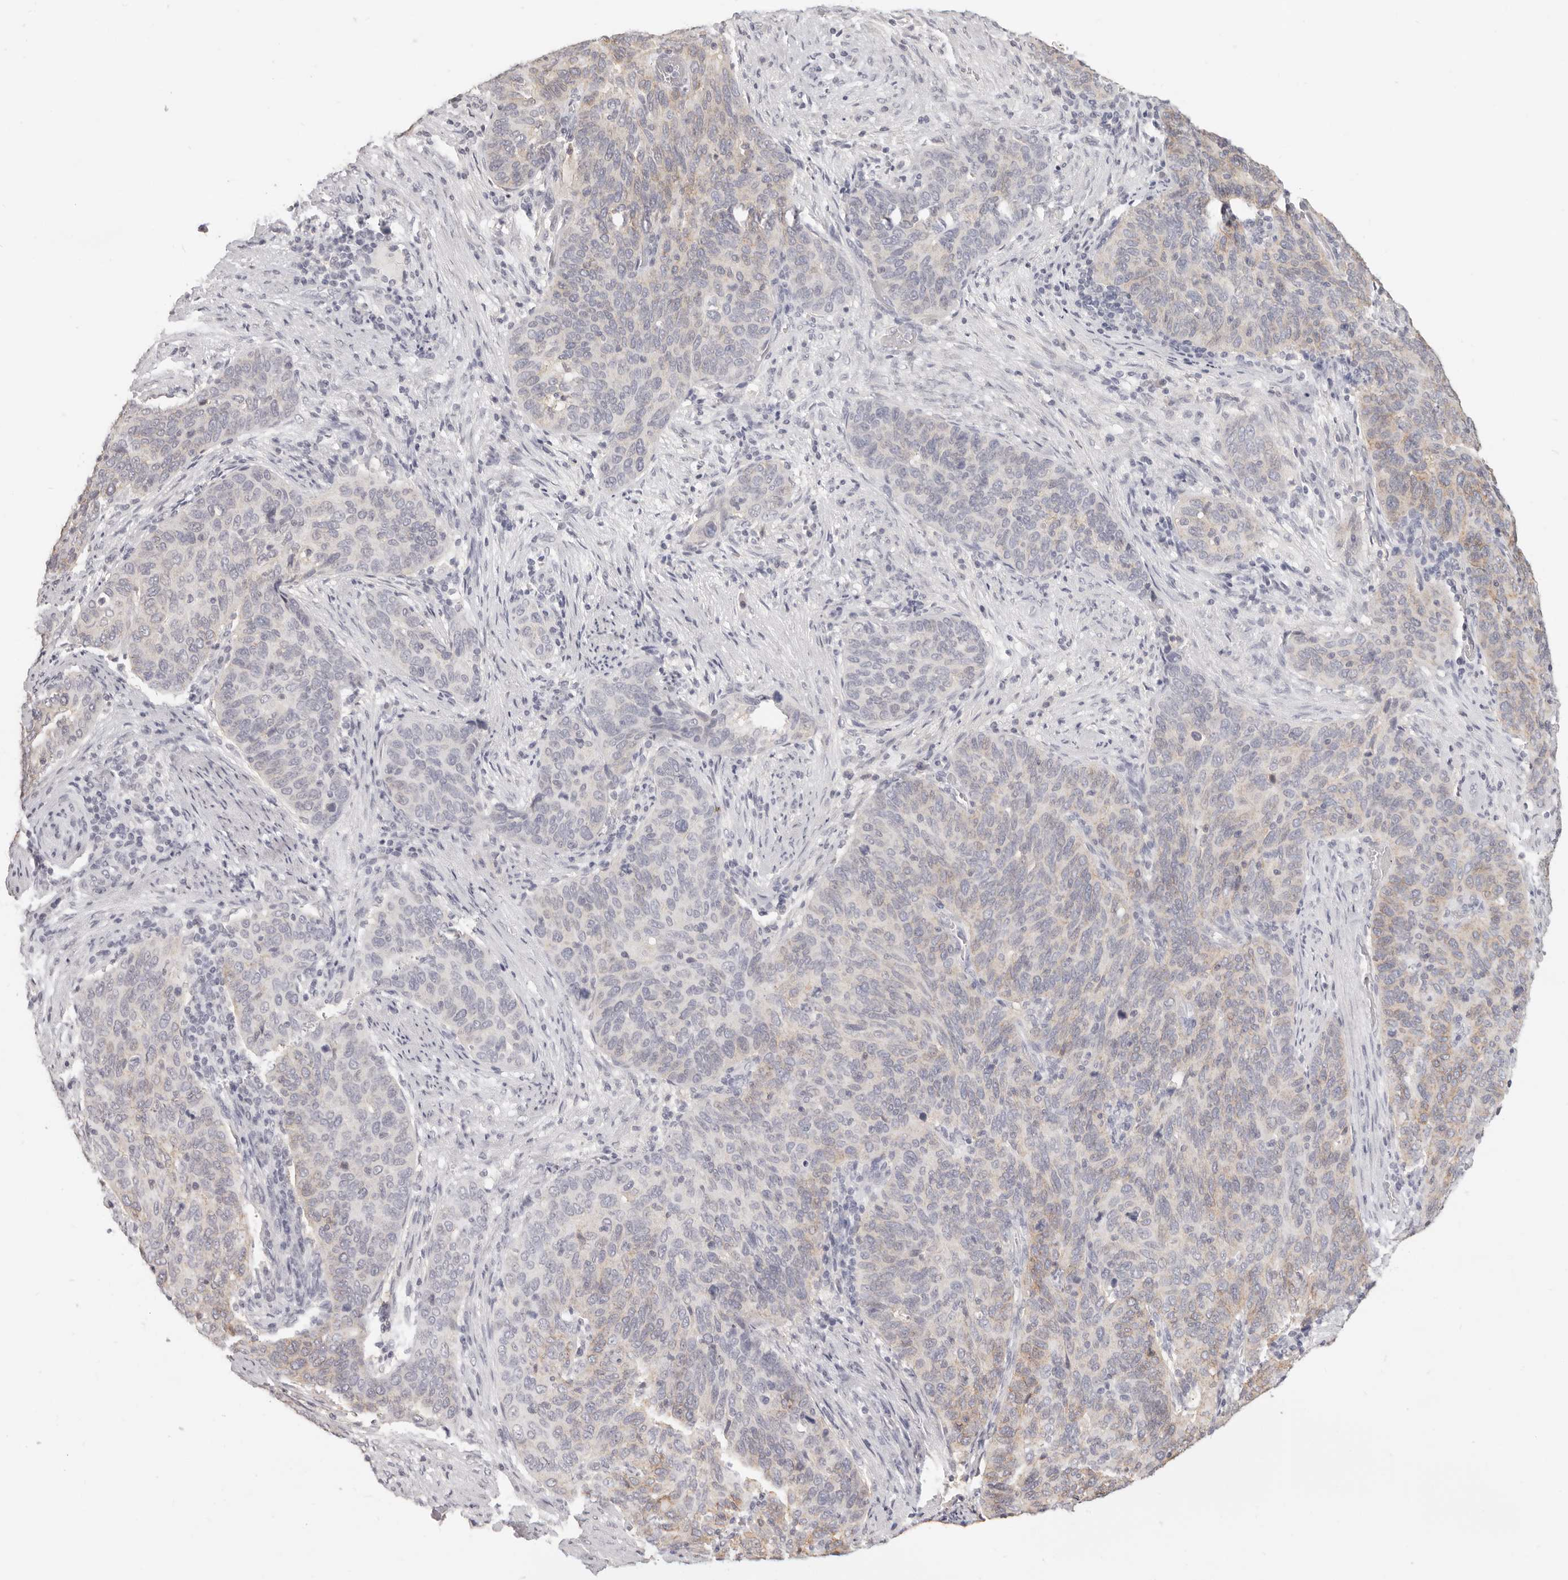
{"staining": {"intensity": "weak", "quantity": "<25%", "location": "cytoplasmic/membranous"}, "tissue": "cervical cancer", "cell_type": "Tumor cells", "image_type": "cancer", "snomed": [{"axis": "morphology", "description": "Squamous cell carcinoma, NOS"}, {"axis": "topography", "description": "Cervix"}], "caption": "The micrograph reveals no significant expression in tumor cells of cervical cancer (squamous cell carcinoma).", "gene": "EPCAM", "patient": {"sex": "female", "age": 60}}